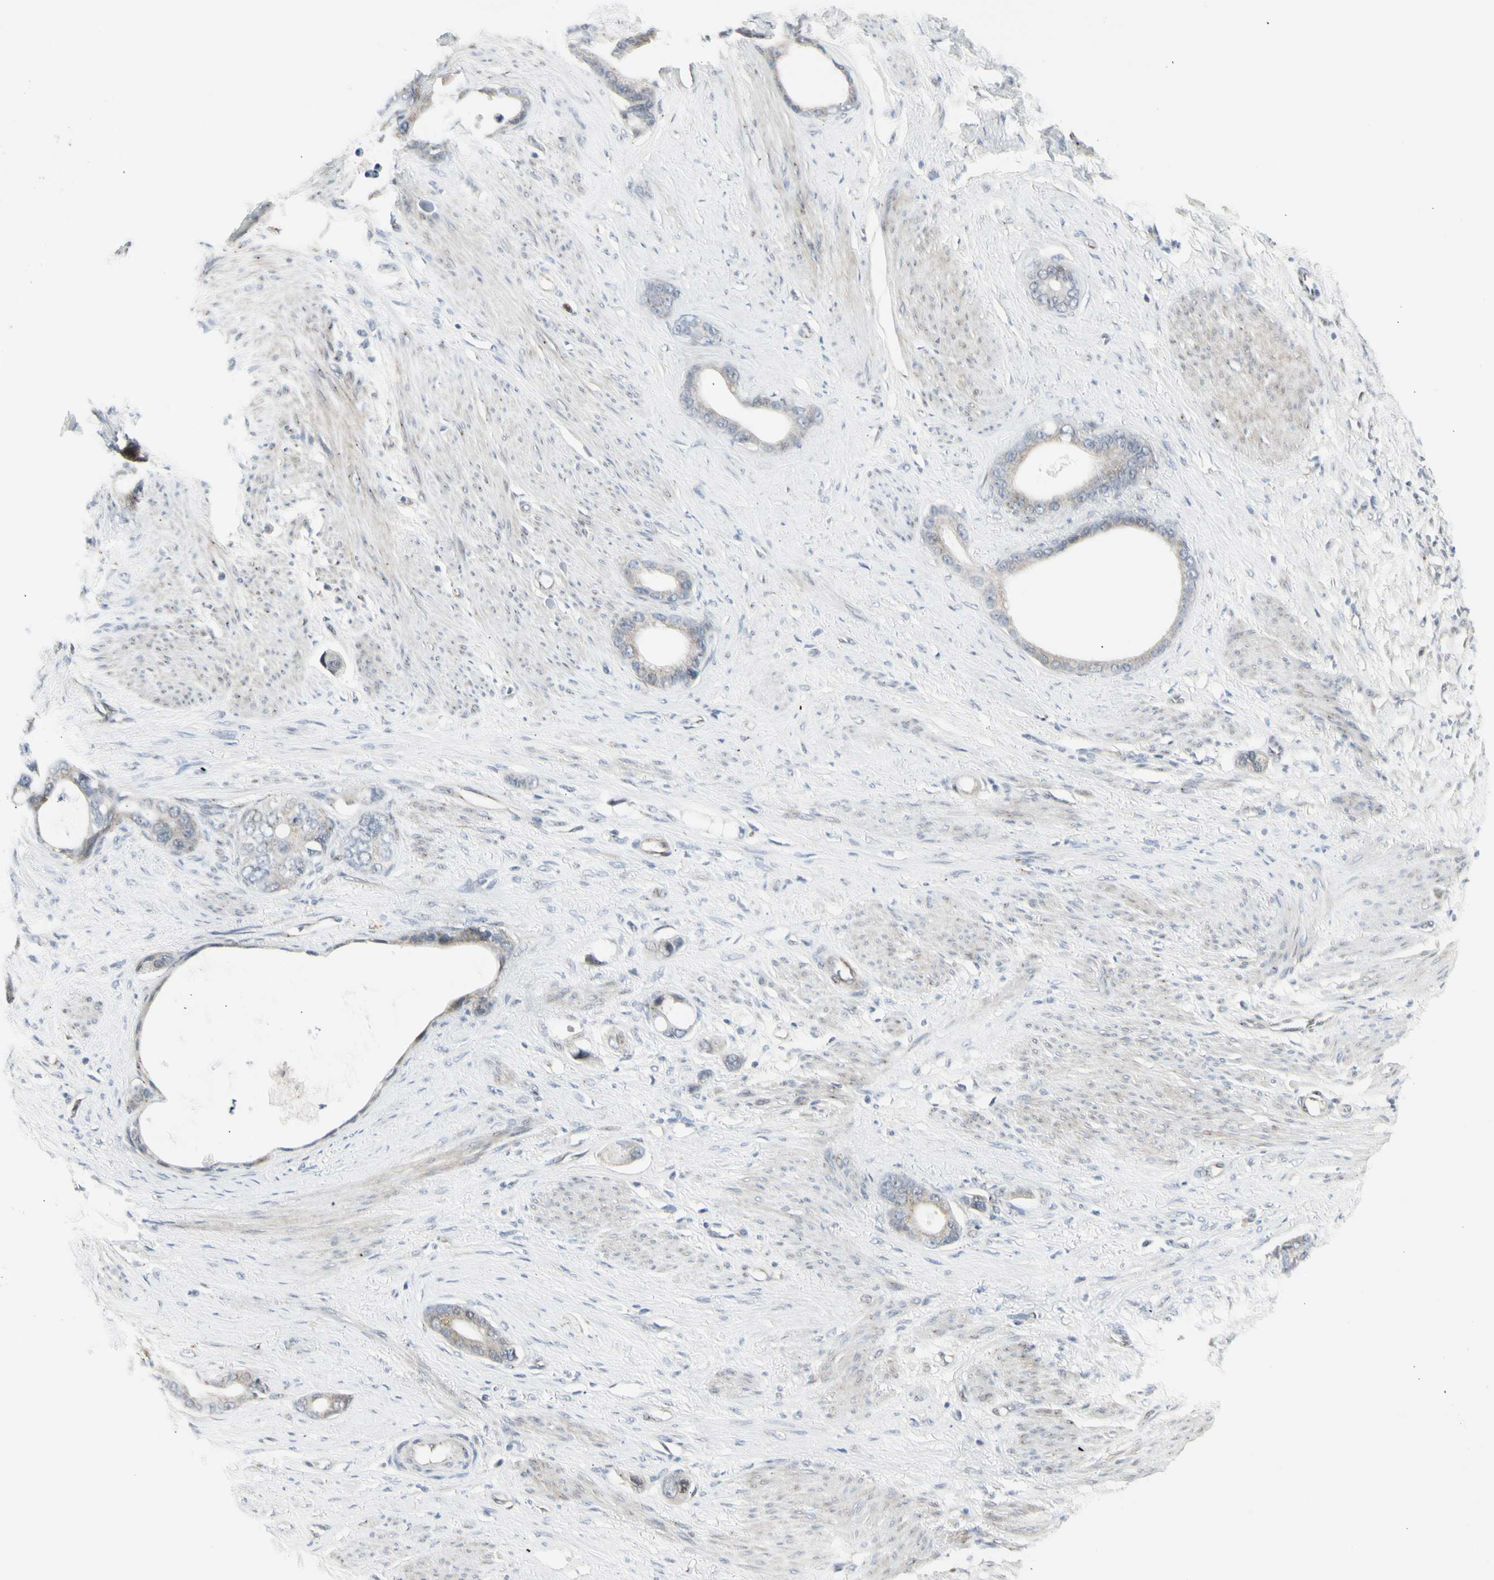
{"staining": {"intensity": "weak", "quantity": ">75%", "location": "cytoplasmic/membranous"}, "tissue": "stomach cancer", "cell_type": "Tumor cells", "image_type": "cancer", "snomed": [{"axis": "morphology", "description": "Adenocarcinoma, NOS"}, {"axis": "topography", "description": "Stomach"}], "caption": "A brown stain highlights weak cytoplasmic/membranous staining of a protein in stomach cancer (adenocarcinoma) tumor cells. (Stains: DAB in brown, nuclei in blue, Microscopy: brightfield microscopy at high magnification).", "gene": "DHRS7B", "patient": {"sex": "female", "age": 75}}